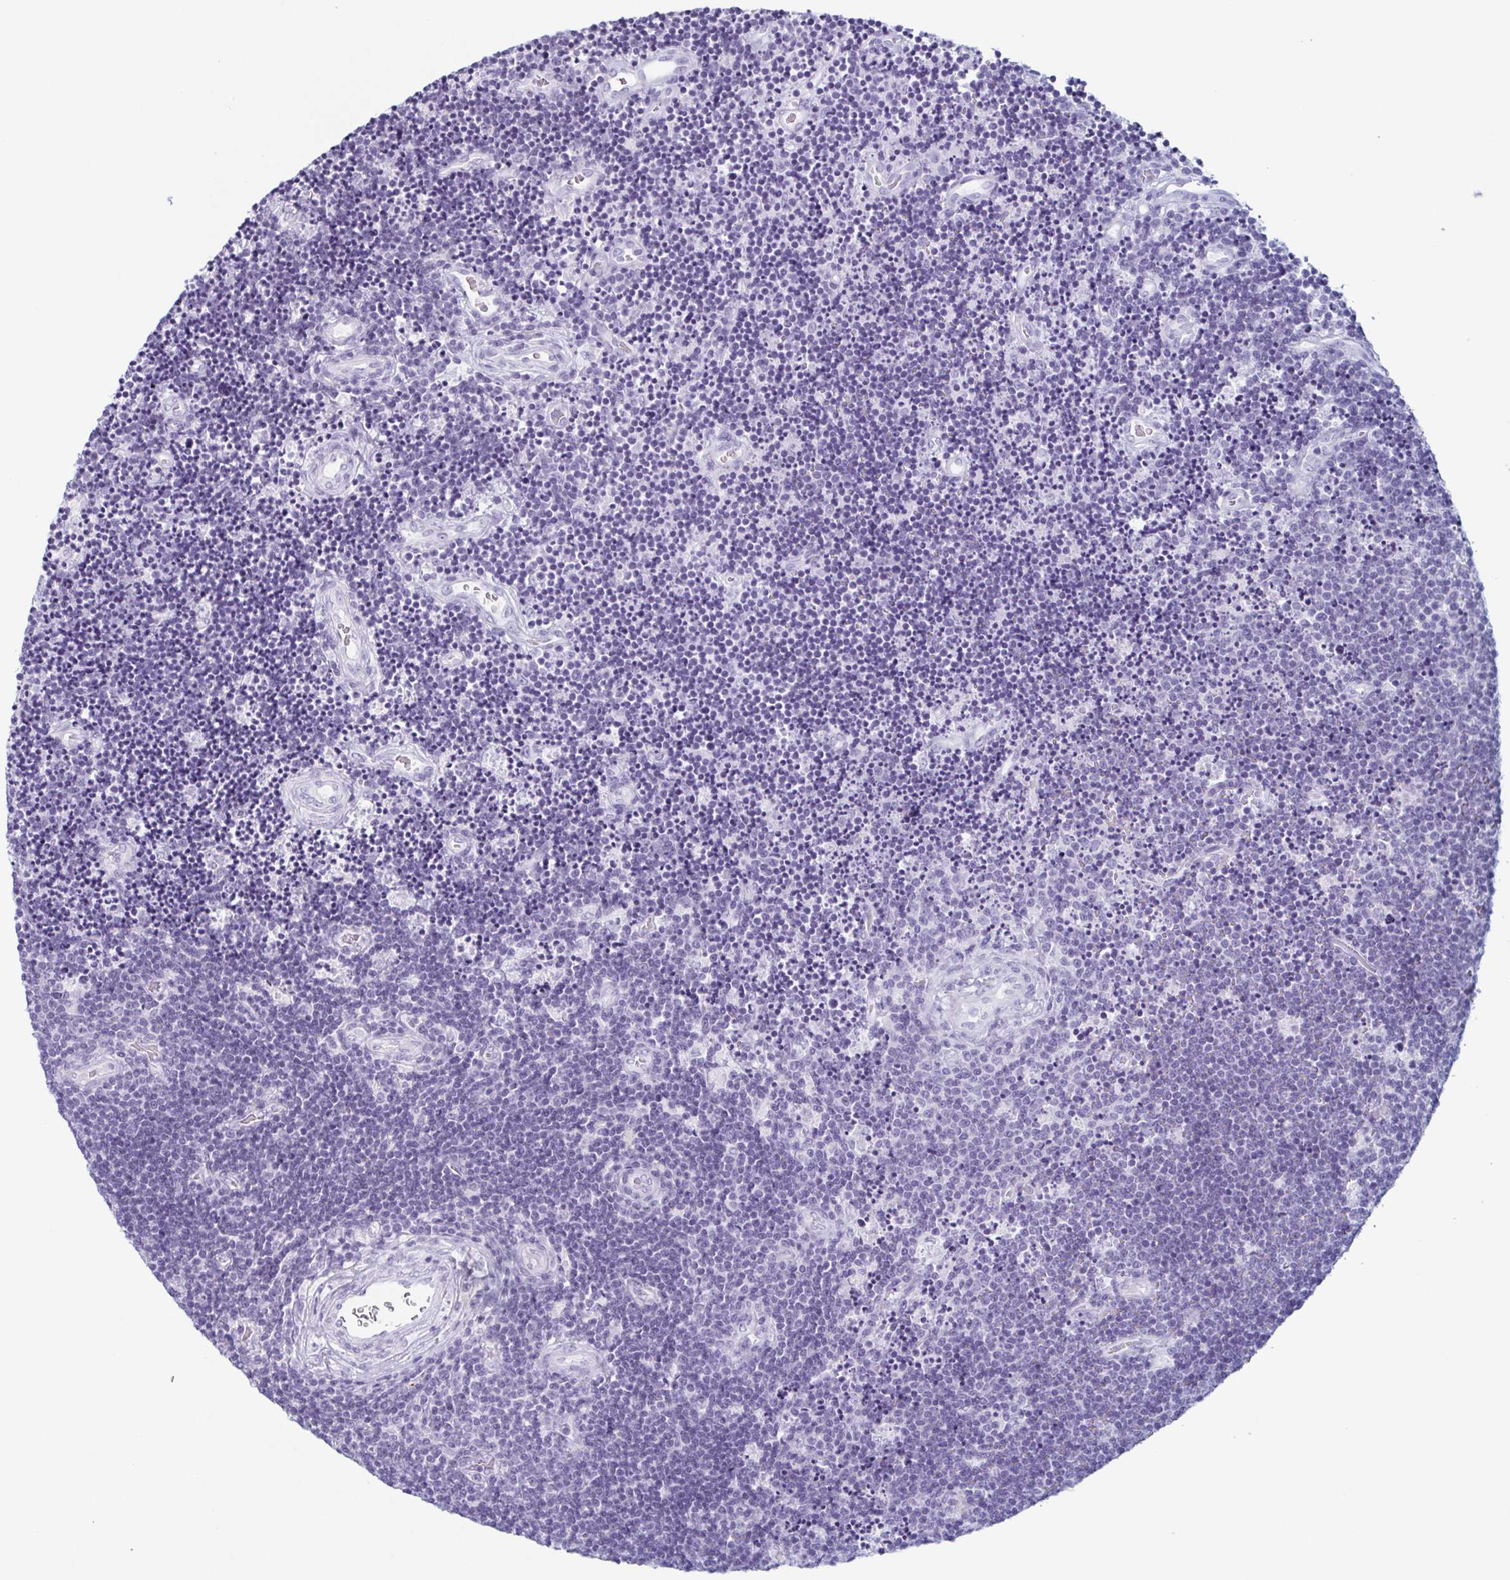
{"staining": {"intensity": "negative", "quantity": "none", "location": "none"}, "tissue": "lymphoma", "cell_type": "Tumor cells", "image_type": "cancer", "snomed": [{"axis": "morphology", "description": "Malignant lymphoma, non-Hodgkin's type, Low grade"}, {"axis": "topography", "description": "Brain"}], "caption": "A histopathology image of human low-grade malignant lymphoma, non-Hodgkin's type is negative for staining in tumor cells.", "gene": "ENKUR", "patient": {"sex": "female", "age": 66}}